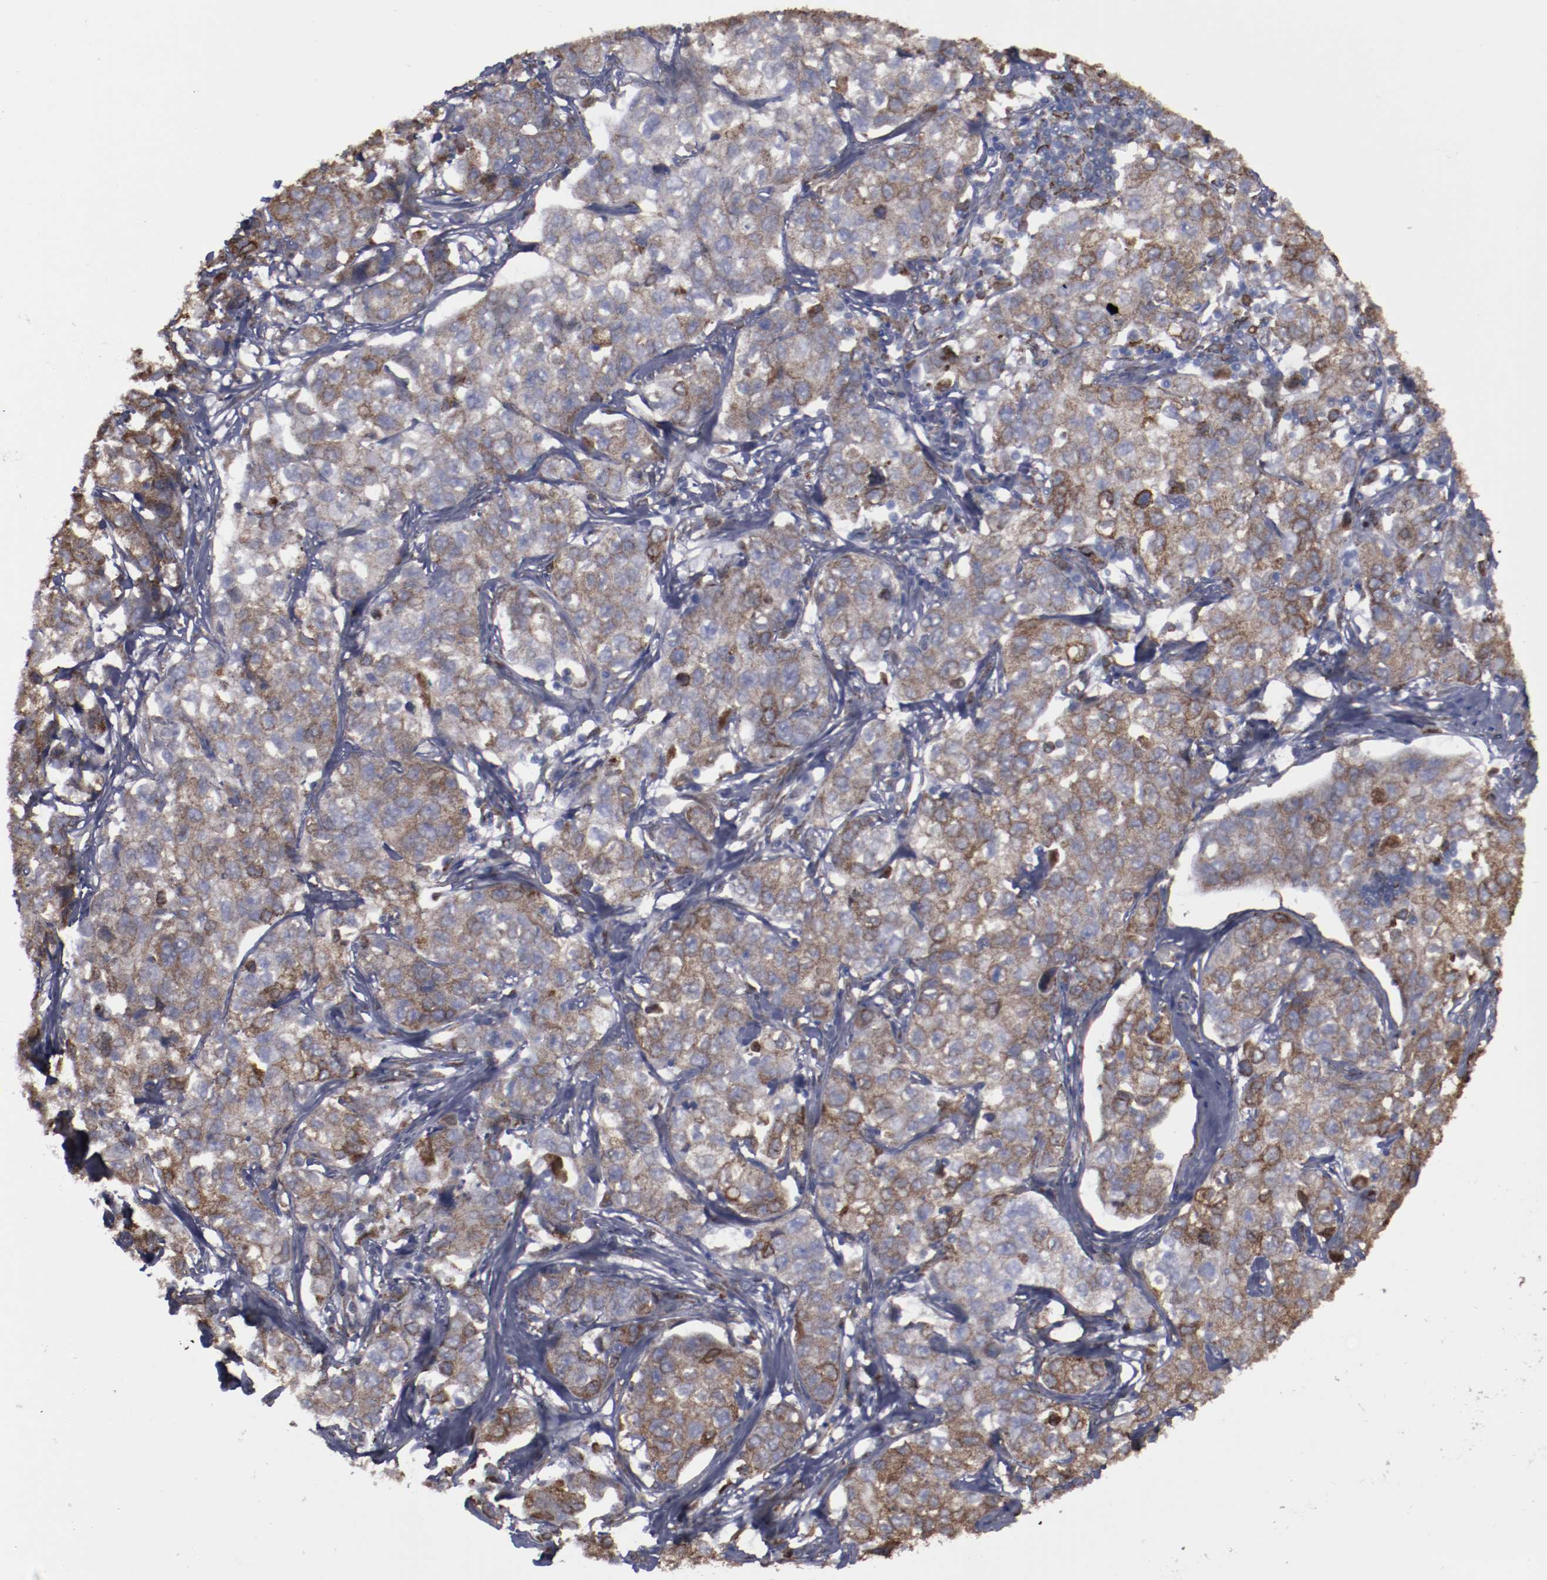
{"staining": {"intensity": "moderate", "quantity": ">75%", "location": "cytoplasmic/membranous"}, "tissue": "stomach cancer", "cell_type": "Tumor cells", "image_type": "cancer", "snomed": [{"axis": "morphology", "description": "Adenocarcinoma, NOS"}, {"axis": "topography", "description": "Stomach"}], "caption": "Adenocarcinoma (stomach) was stained to show a protein in brown. There is medium levels of moderate cytoplasmic/membranous staining in about >75% of tumor cells.", "gene": "ERLIN2", "patient": {"sex": "male", "age": 48}}